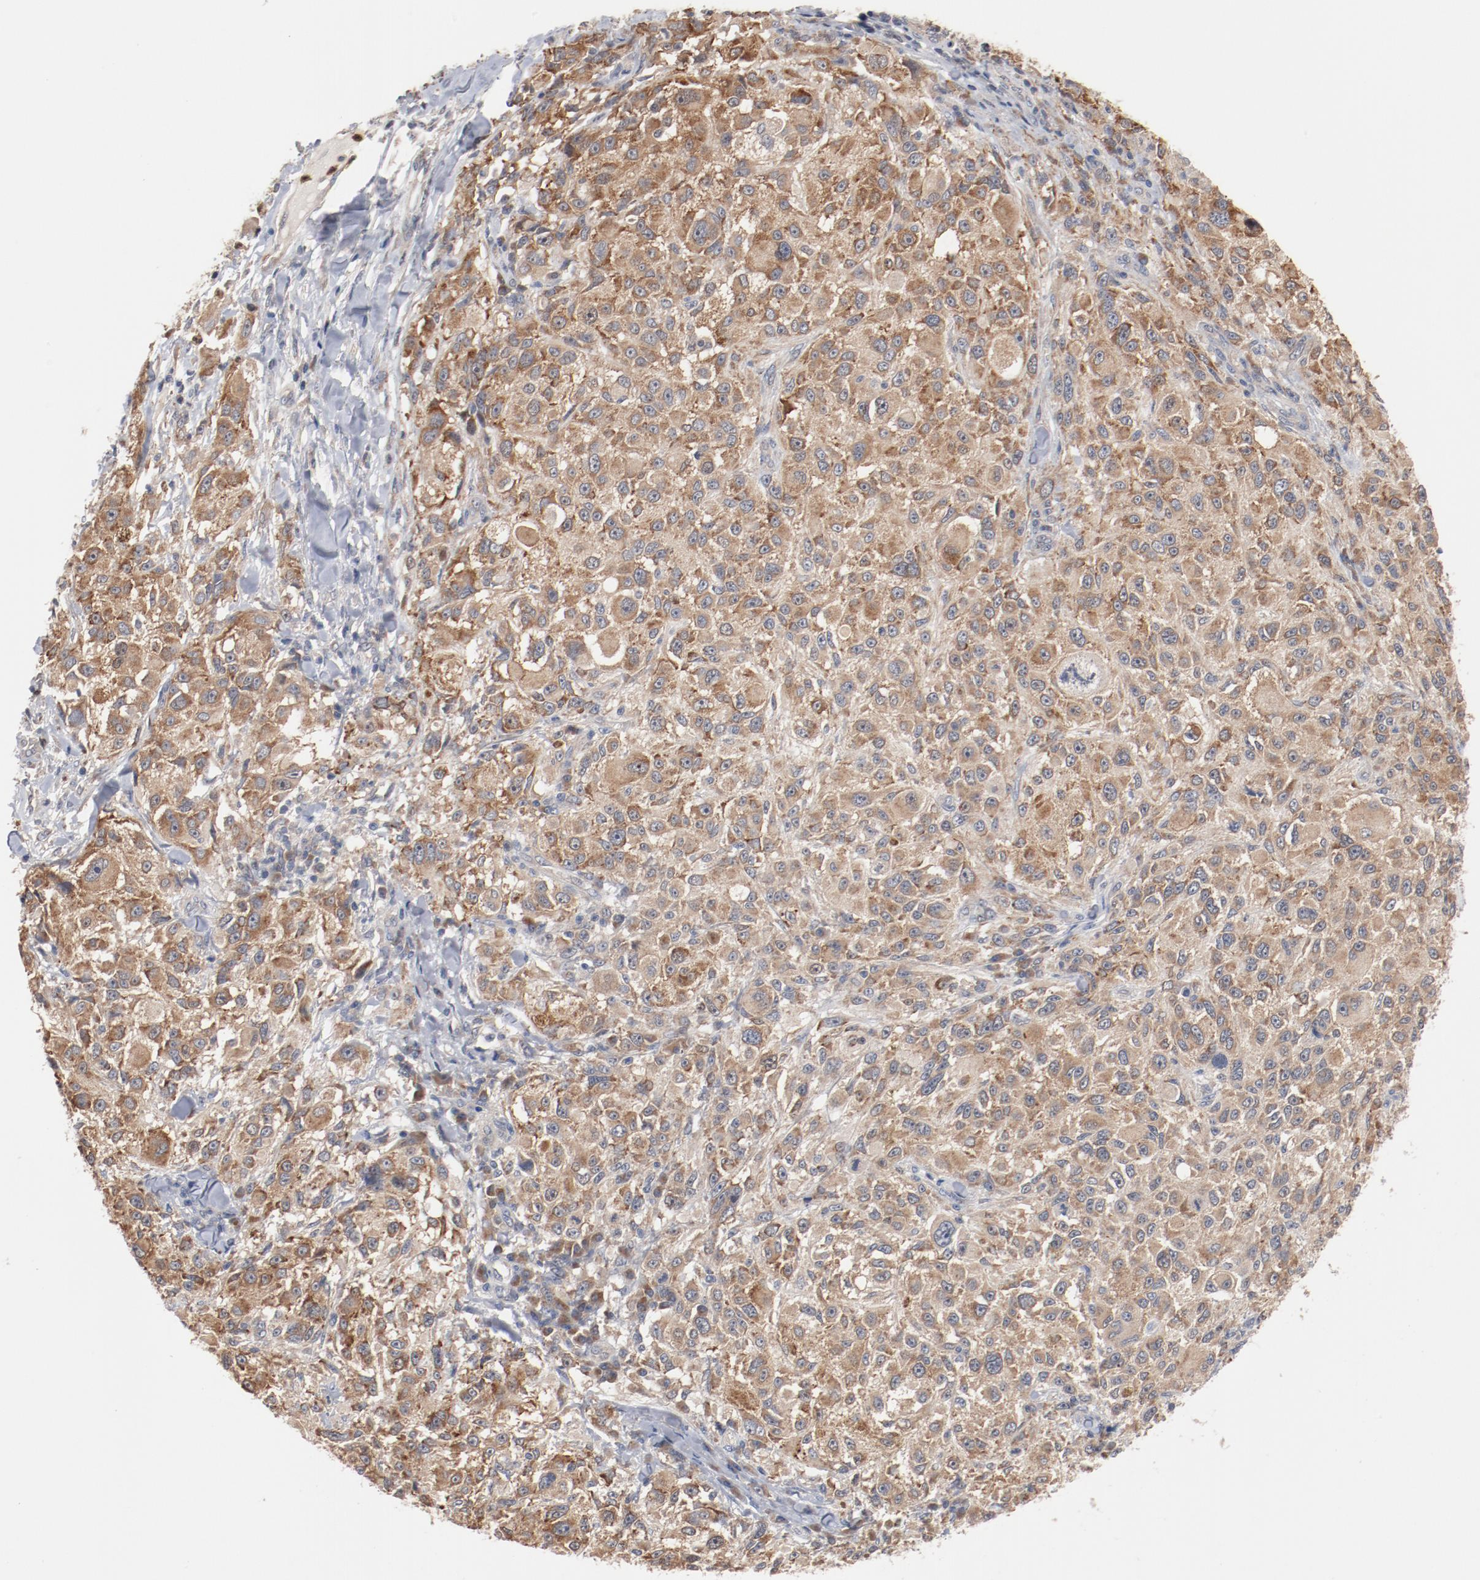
{"staining": {"intensity": "moderate", "quantity": ">75%", "location": "cytoplasmic/membranous"}, "tissue": "melanoma", "cell_type": "Tumor cells", "image_type": "cancer", "snomed": [{"axis": "morphology", "description": "Necrosis, NOS"}, {"axis": "morphology", "description": "Malignant melanoma, NOS"}, {"axis": "topography", "description": "Skin"}], "caption": "The image shows immunohistochemical staining of malignant melanoma. There is moderate cytoplasmic/membranous expression is identified in approximately >75% of tumor cells.", "gene": "RNASE11", "patient": {"sex": "female", "age": 87}}